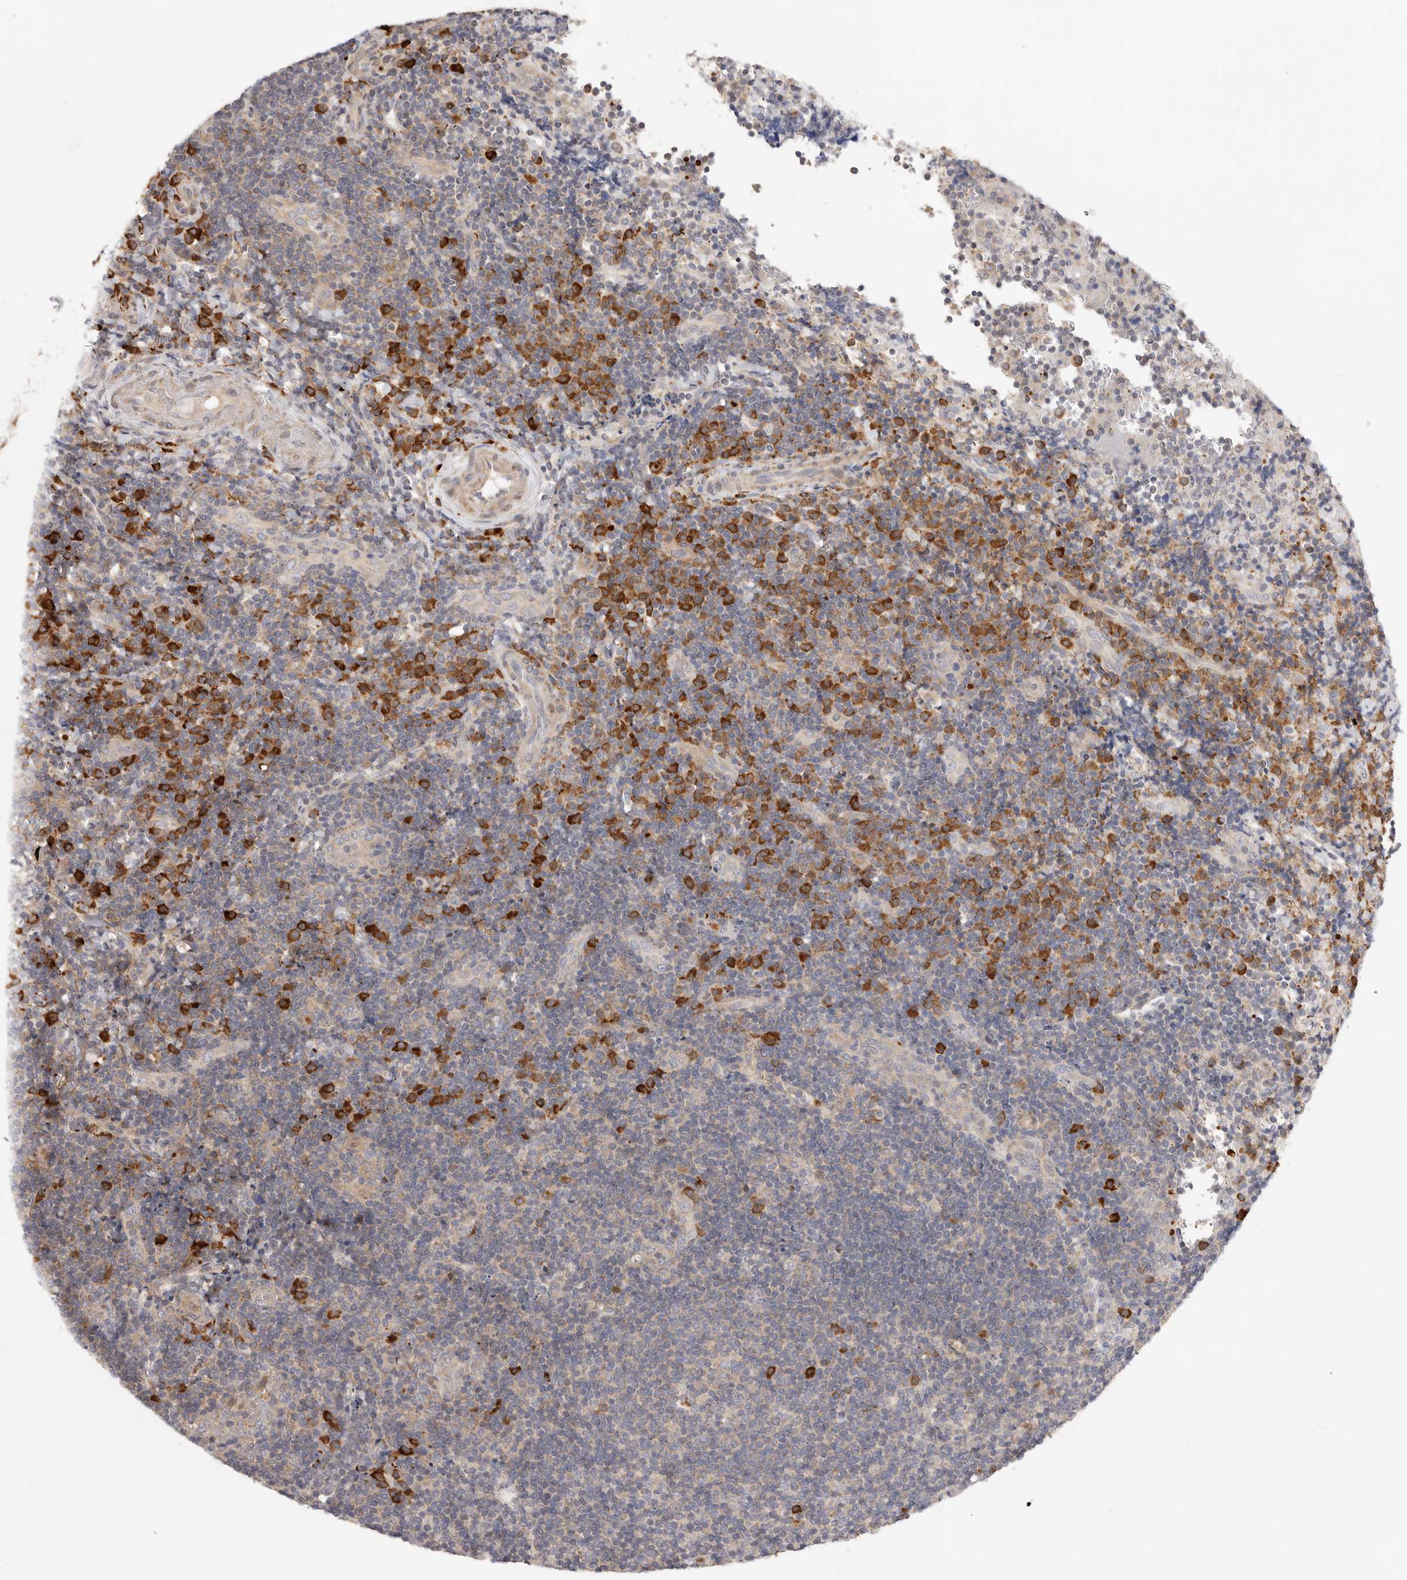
{"staining": {"intensity": "weak", "quantity": "<25%", "location": "cytoplasmic/membranous"}, "tissue": "lymphoma", "cell_type": "Tumor cells", "image_type": "cancer", "snomed": [{"axis": "morphology", "description": "Malignant lymphoma, non-Hodgkin's type, High grade"}, {"axis": "topography", "description": "Tonsil"}], "caption": "There is no significant expression in tumor cells of high-grade malignant lymphoma, non-Hodgkin's type.", "gene": "USH1C", "patient": {"sex": "female", "age": 36}}